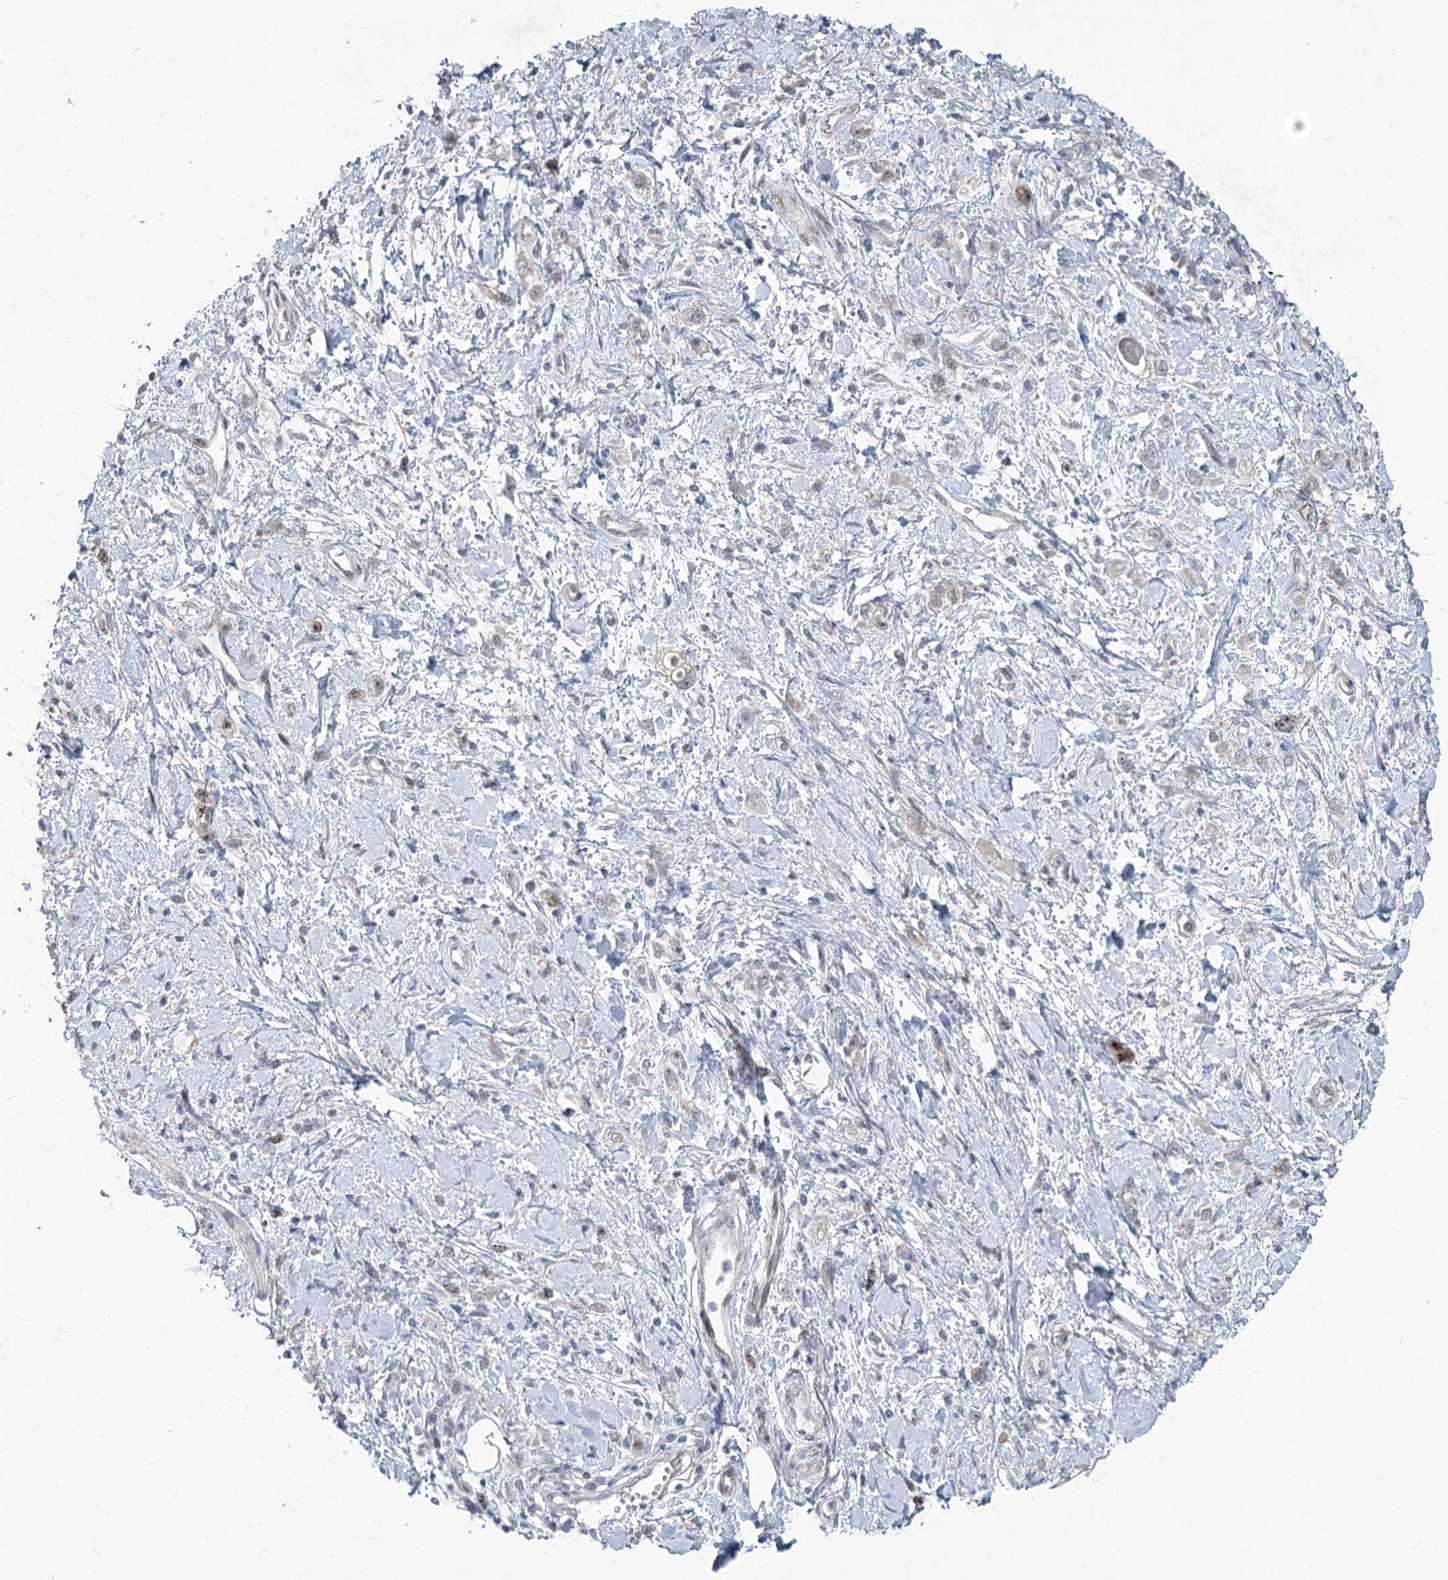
{"staining": {"intensity": "weak", "quantity": "<25%", "location": "nuclear"}, "tissue": "stomach cancer", "cell_type": "Tumor cells", "image_type": "cancer", "snomed": [{"axis": "morphology", "description": "Adenocarcinoma, NOS"}, {"axis": "topography", "description": "Stomach"}], "caption": "There is no significant staining in tumor cells of adenocarcinoma (stomach). (DAB IHC with hematoxylin counter stain).", "gene": "ABITRAM", "patient": {"sex": "female", "age": 76}}